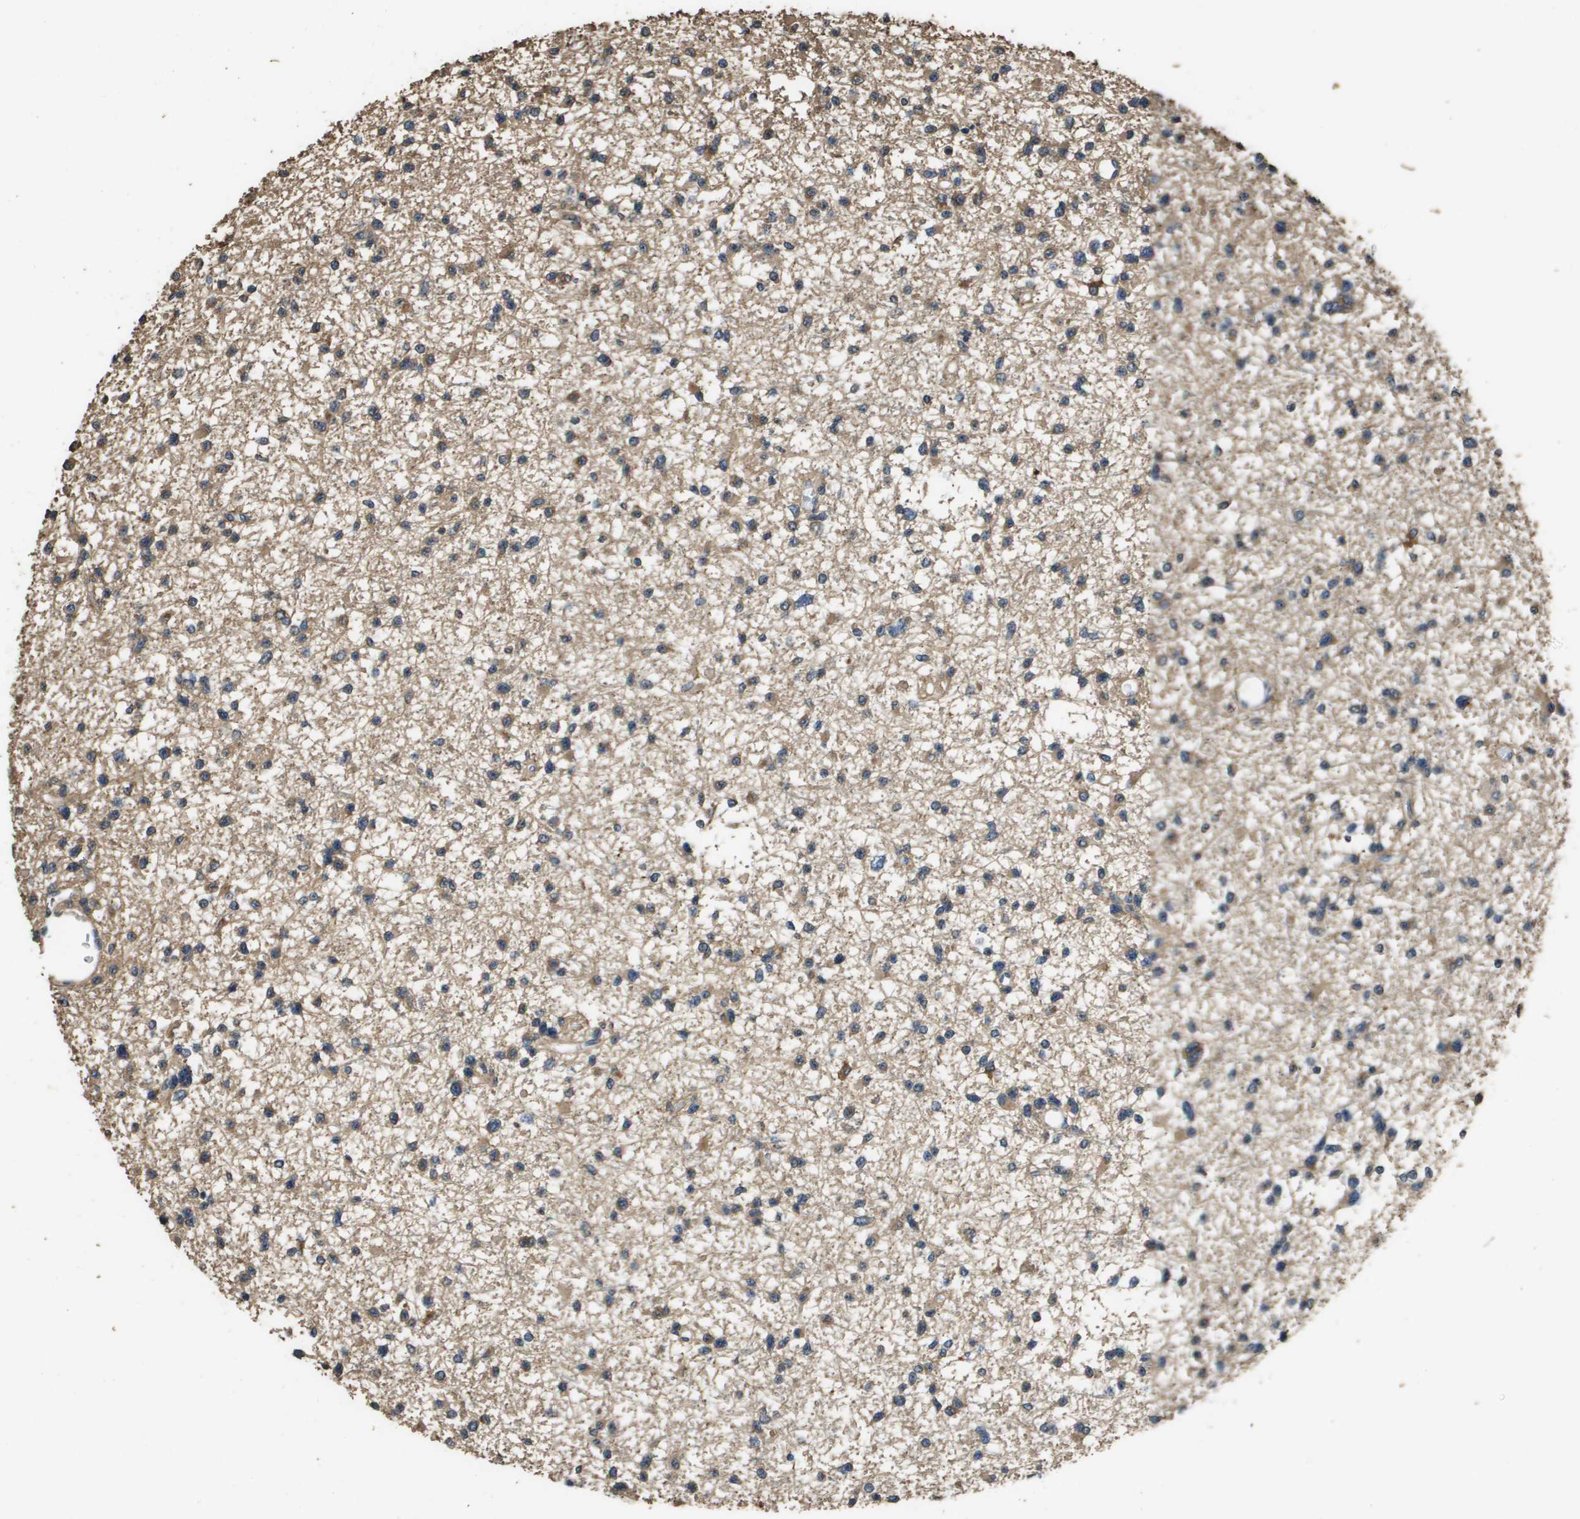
{"staining": {"intensity": "moderate", "quantity": ">75%", "location": "cytoplasmic/membranous"}, "tissue": "glioma", "cell_type": "Tumor cells", "image_type": "cancer", "snomed": [{"axis": "morphology", "description": "Glioma, malignant, Low grade"}, {"axis": "topography", "description": "Brain"}], "caption": "Tumor cells exhibit medium levels of moderate cytoplasmic/membranous staining in approximately >75% of cells in human glioma.", "gene": "RAB6B", "patient": {"sex": "female", "age": 22}}